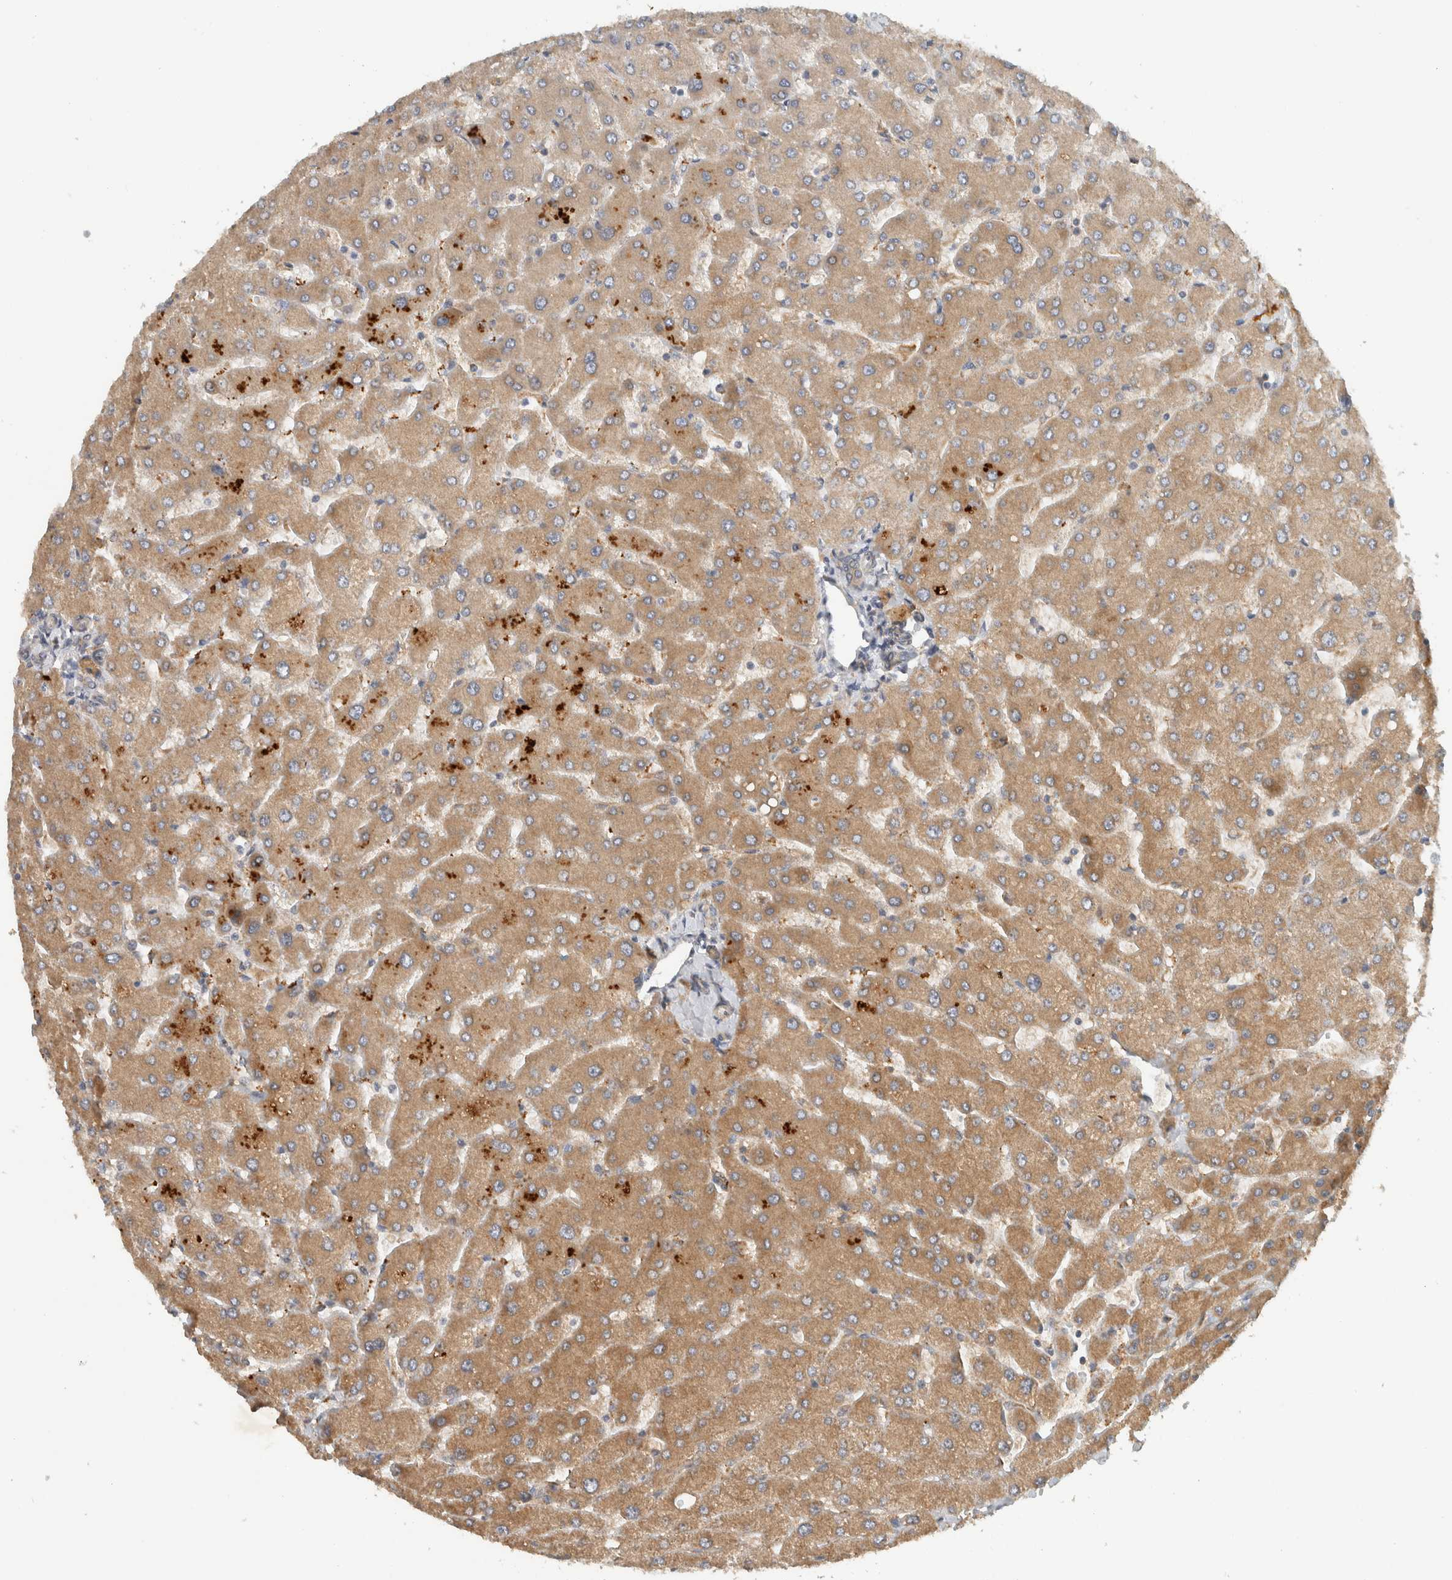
{"staining": {"intensity": "weak", "quantity": "25%-75%", "location": "cytoplasmic/membranous"}, "tissue": "liver", "cell_type": "Cholangiocytes", "image_type": "normal", "snomed": [{"axis": "morphology", "description": "Normal tissue, NOS"}, {"axis": "topography", "description": "Liver"}], "caption": "Protein staining by immunohistochemistry (IHC) reveals weak cytoplasmic/membranous staining in approximately 25%-75% of cholangiocytes in benign liver.", "gene": "ARMC9", "patient": {"sex": "male", "age": 55}}